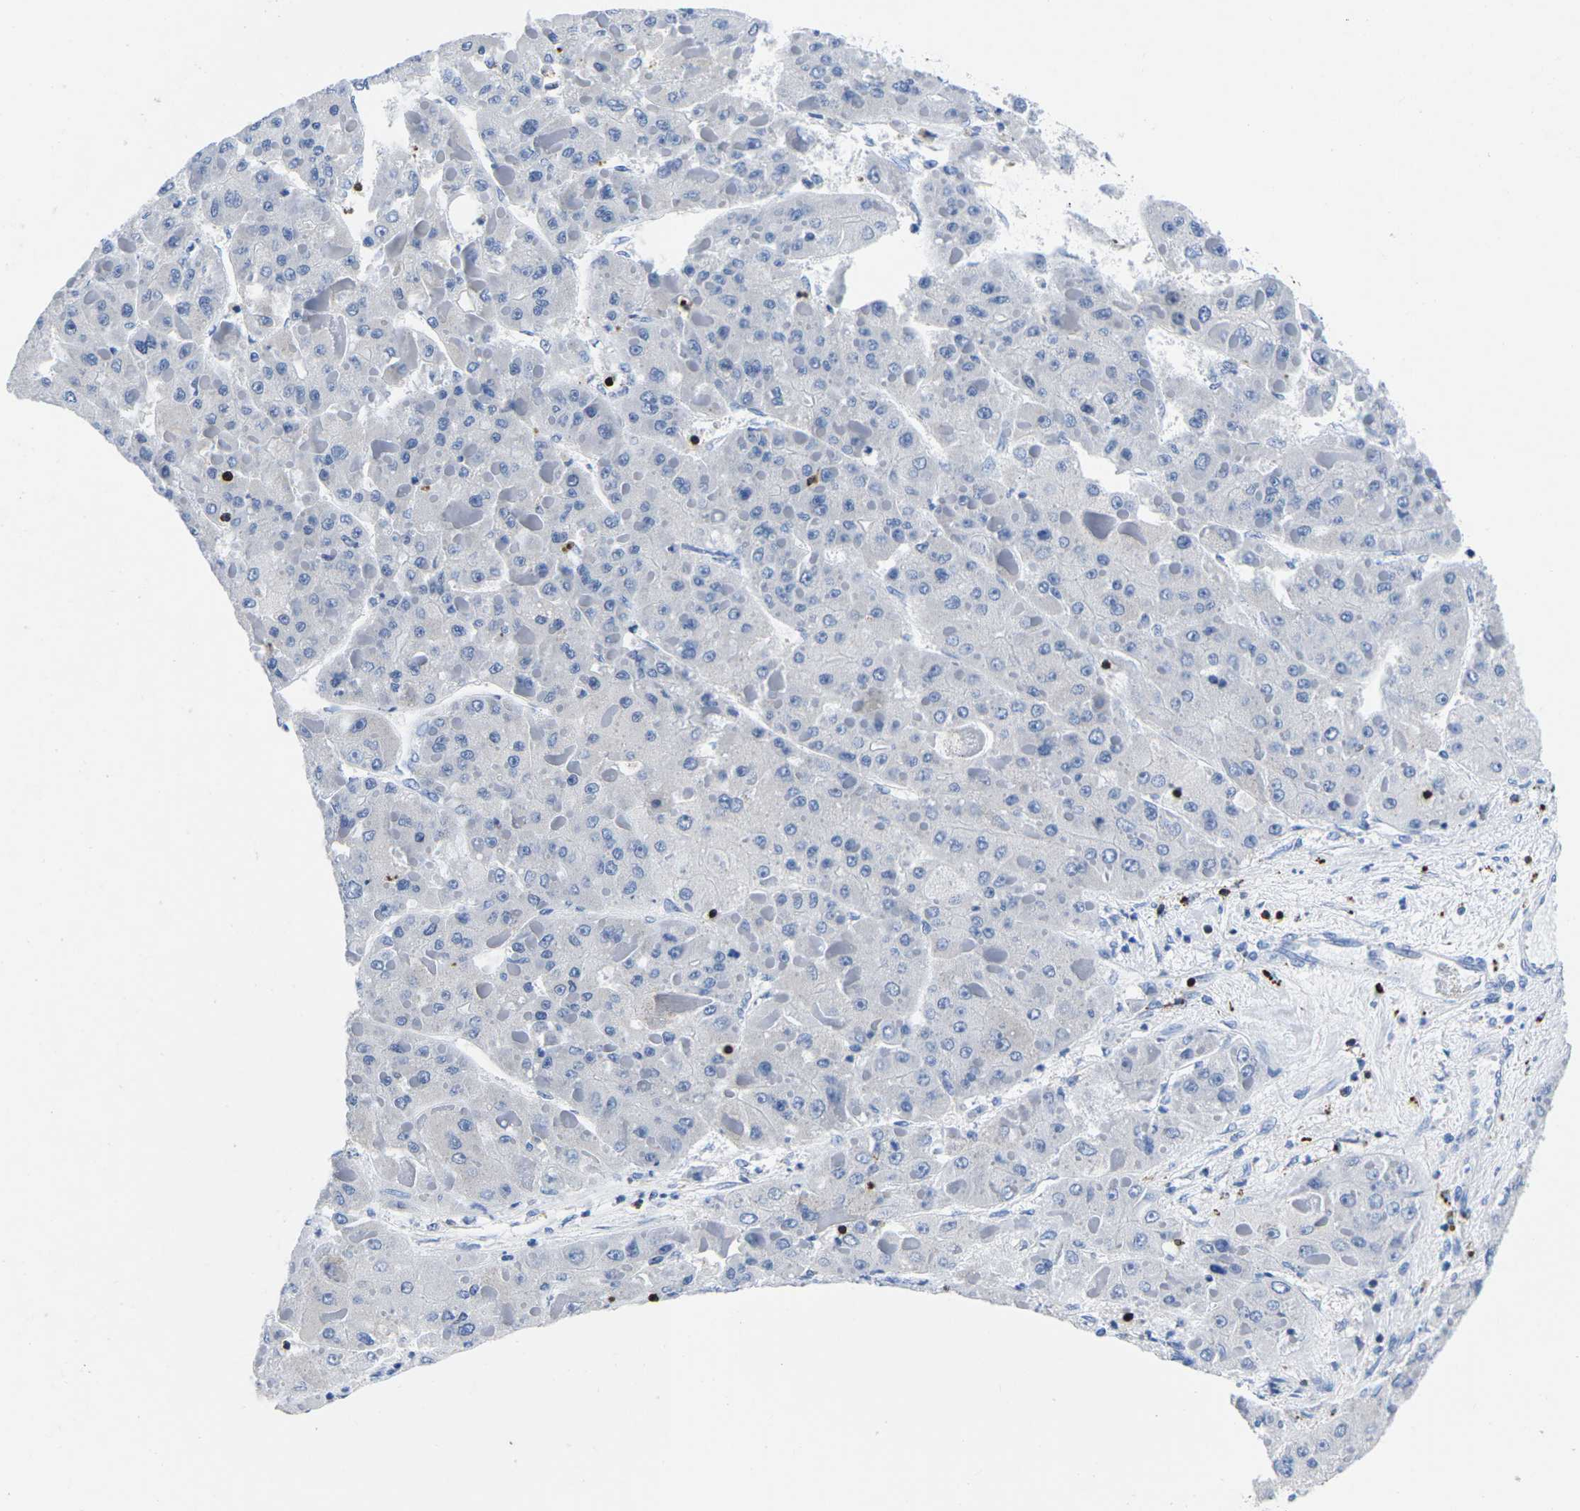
{"staining": {"intensity": "negative", "quantity": "none", "location": "none"}, "tissue": "liver cancer", "cell_type": "Tumor cells", "image_type": "cancer", "snomed": [{"axis": "morphology", "description": "Carcinoma, Hepatocellular, NOS"}, {"axis": "topography", "description": "Liver"}], "caption": "DAB immunohistochemical staining of liver cancer demonstrates no significant positivity in tumor cells. (Brightfield microscopy of DAB (3,3'-diaminobenzidine) IHC at high magnification).", "gene": "CTSW", "patient": {"sex": "female", "age": 73}}